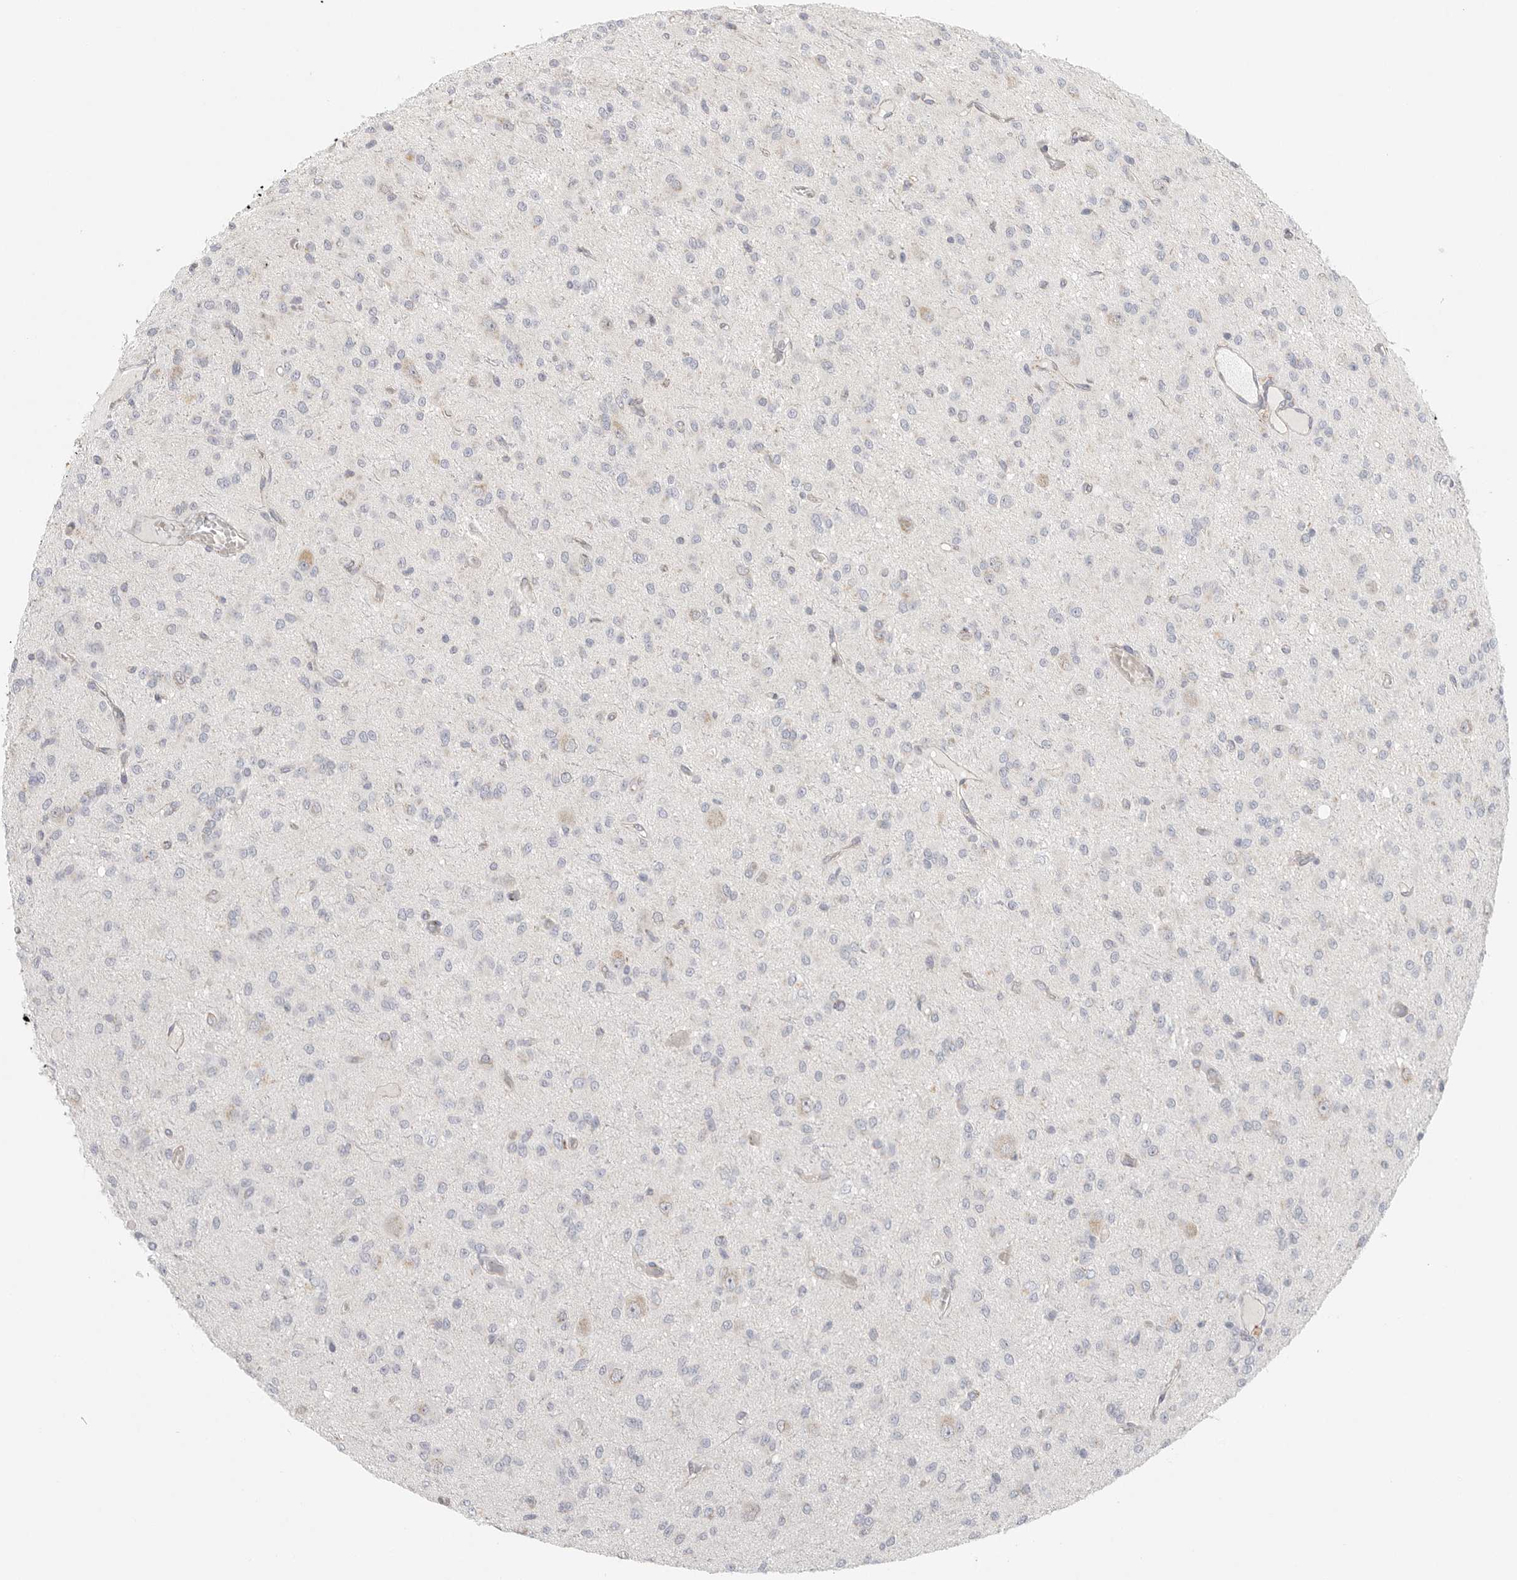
{"staining": {"intensity": "negative", "quantity": "none", "location": "none"}, "tissue": "glioma", "cell_type": "Tumor cells", "image_type": "cancer", "snomed": [{"axis": "morphology", "description": "Glioma, malignant, High grade"}, {"axis": "topography", "description": "Brain"}], "caption": "The immunohistochemistry image has no significant staining in tumor cells of glioma tissue.", "gene": "SLC25A26", "patient": {"sex": "female", "age": 59}}